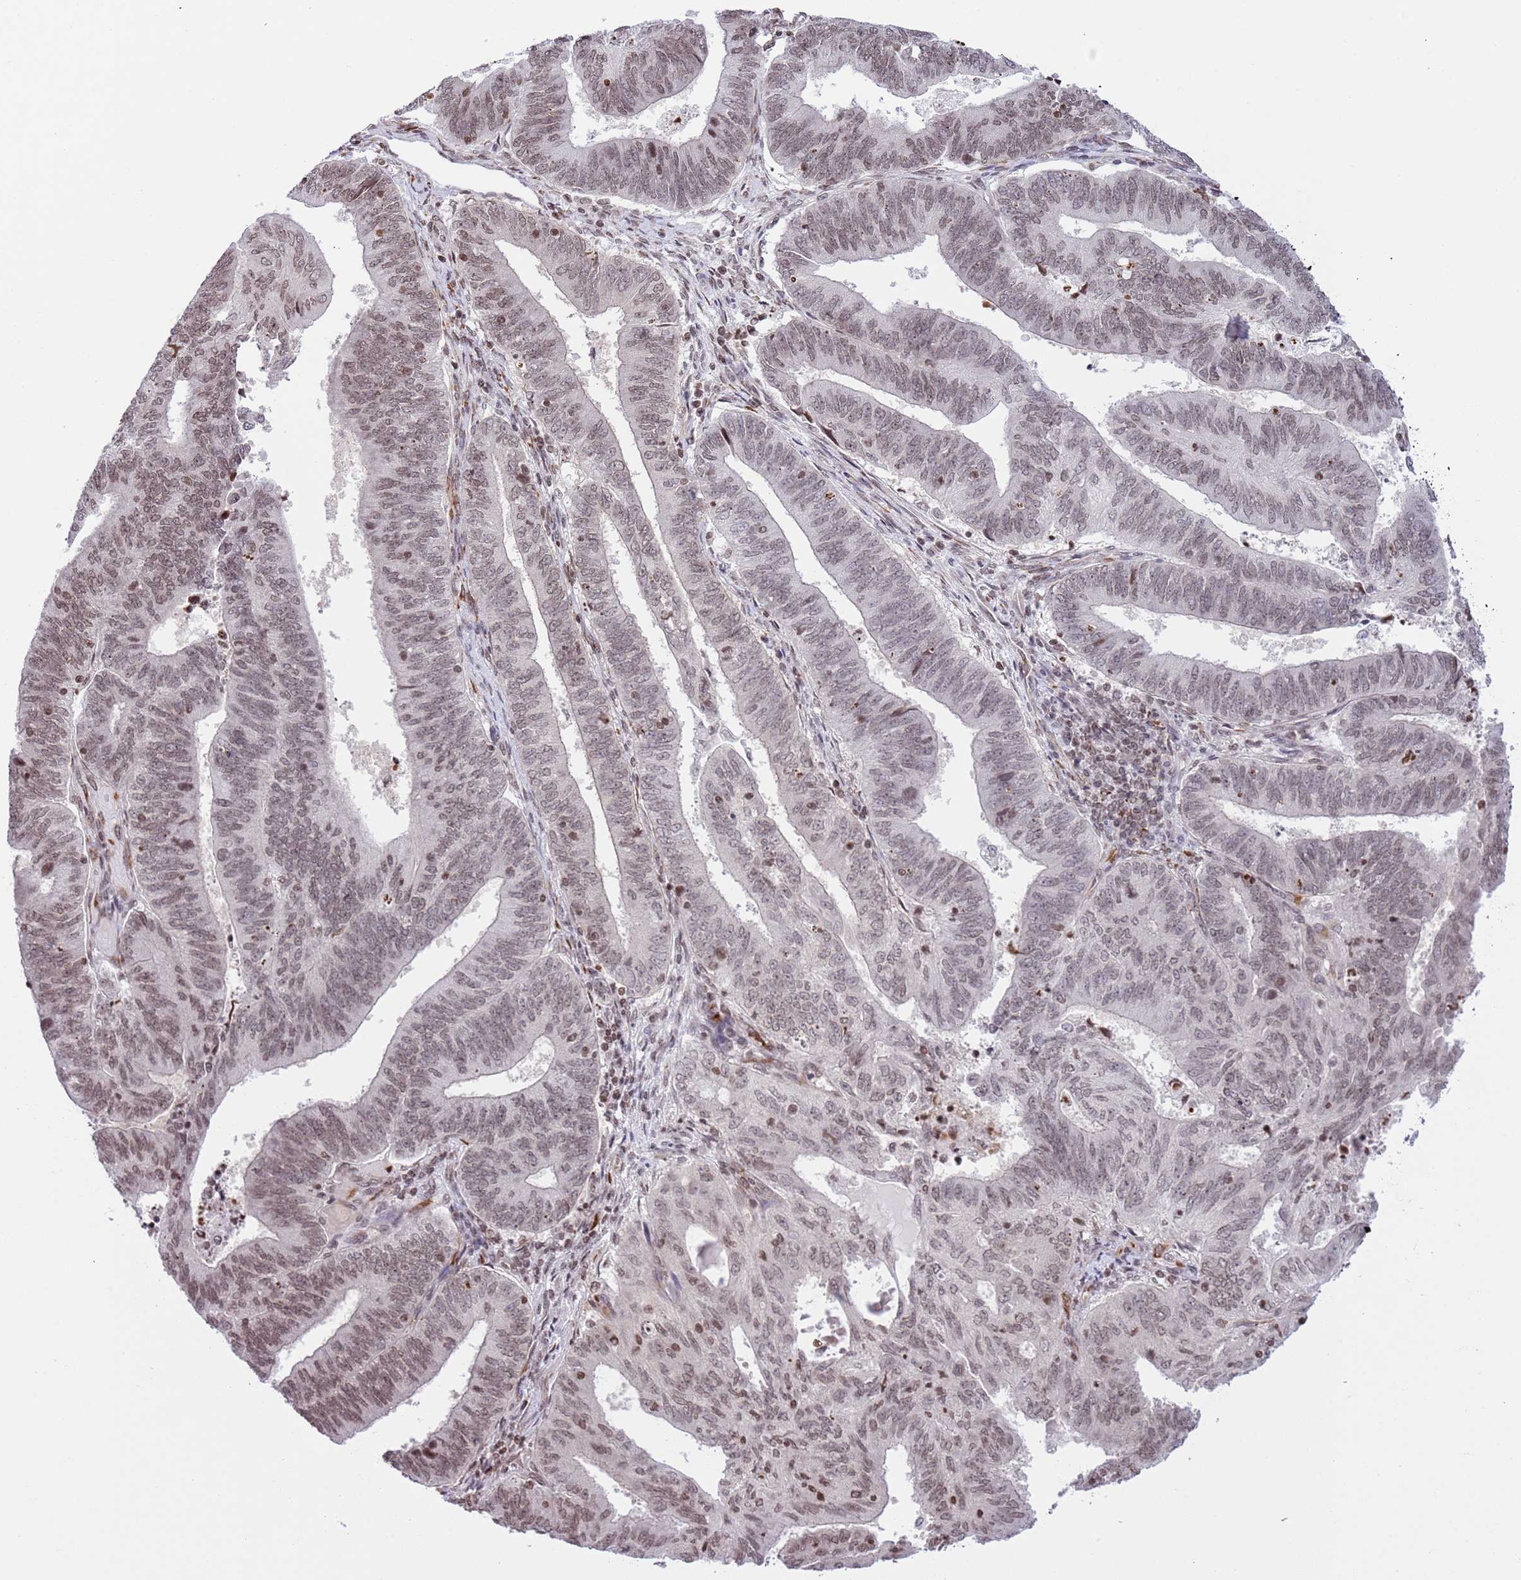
{"staining": {"intensity": "weak", "quantity": ">75%", "location": "nuclear"}, "tissue": "endometrial cancer", "cell_type": "Tumor cells", "image_type": "cancer", "snomed": [{"axis": "morphology", "description": "Adenocarcinoma, NOS"}, {"axis": "topography", "description": "Endometrium"}], "caption": "Immunohistochemical staining of endometrial adenocarcinoma displays low levels of weak nuclear protein staining in about >75% of tumor cells.", "gene": "NRIP1", "patient": {"sex": "female", "age": 70}}